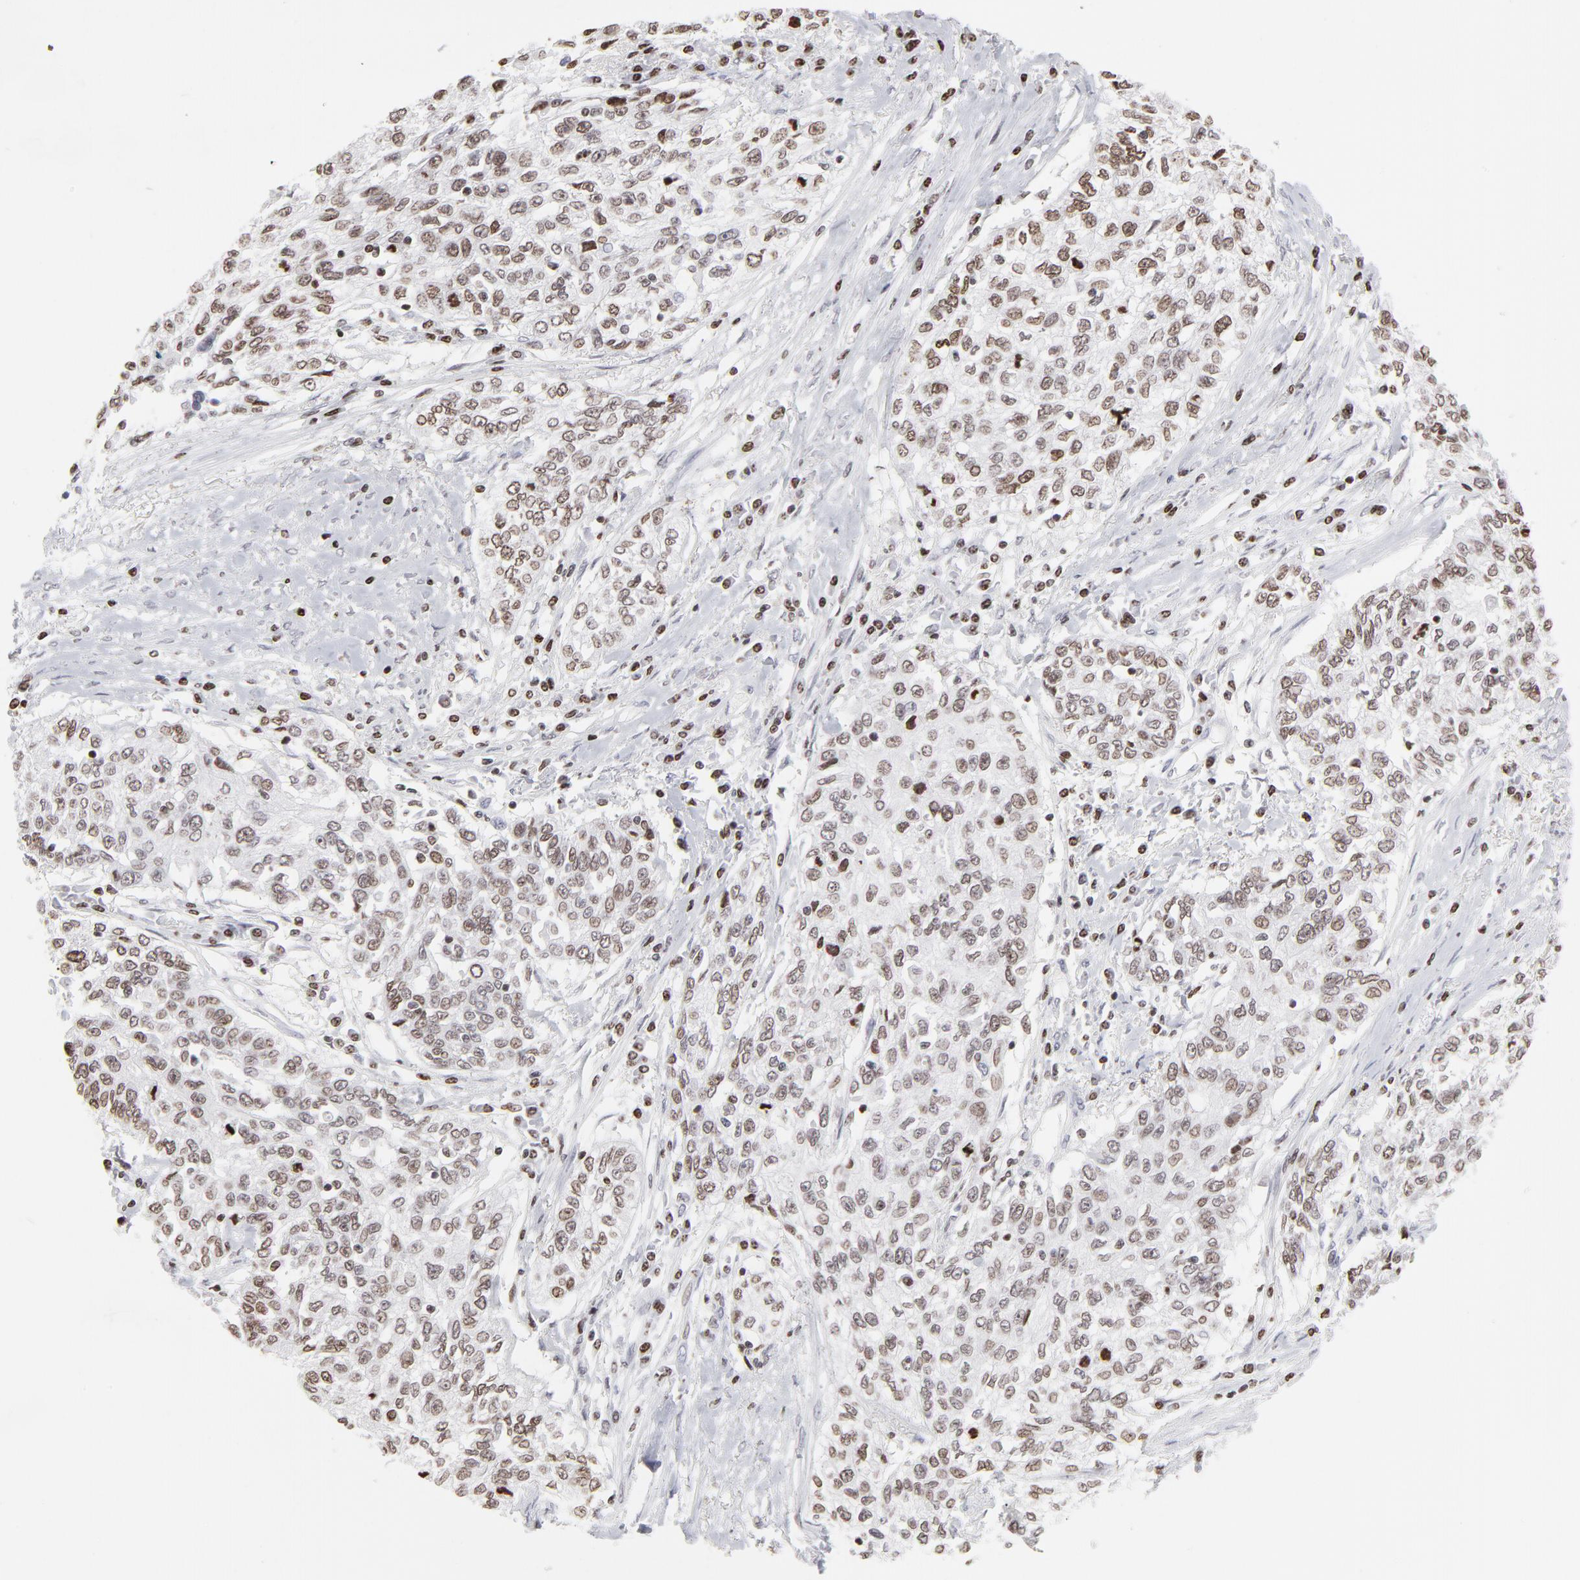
{"staining": {"intensity": "weak", "quantity": "<25%", "location": "nuclear"}, "tissue": "cervical cancer", "cell_type": "Tumor cells", "image_type": "cancer", "snomed": [{"axis": "morphology", "description": "Squamous cell carcinoma, NOS"}, {"axis": "topography", "description": "Cervix"}], "caption": "Cervical squamous cell carcinoma was stained to show a protein in brown. There is no significant expression in tumor cells. The staining was performed using DAB to visualize the protein expression in brown, while the nuclei were stained in blue with hematoxylin (Magnification: 20x).", "gene": "PARP1", "patient": {"sex": "female", "age": 57}}